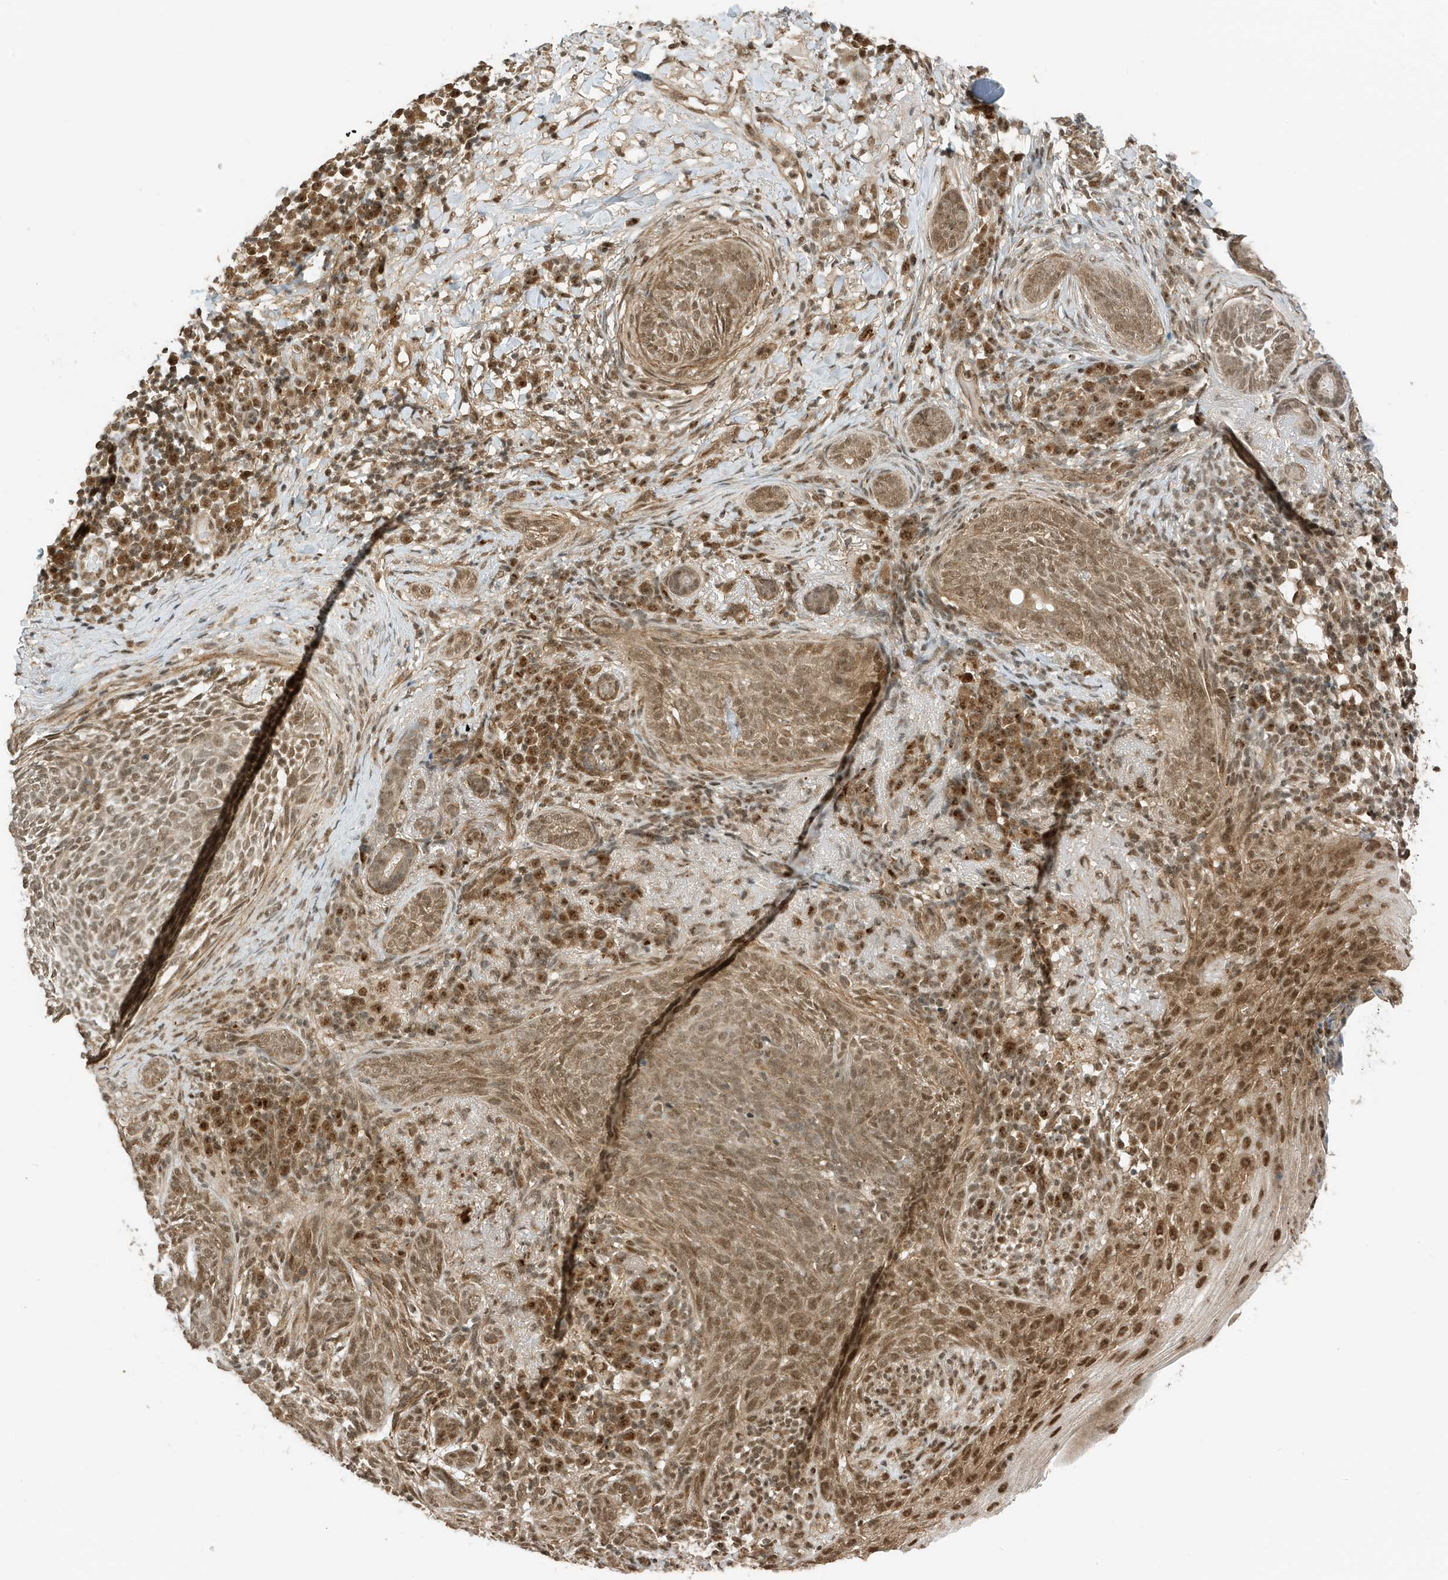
{"staining": {"intensity": "weak", "quantity": ">75%", "location": "cytoplasmic/membranous,nuclear"}, "tissue": "skin cancer", "cell_type": "Tumor cells", "image_type": "cancer", "snomed": [{"axis": "morphology", "description": "Basal cell carcinoma"}, {"axis": "topography", "description": "Skin"}], "caption": "Immunohistochemical staining of human basal cell carcinoma (skin) demonstrates low levels of weak cytoplasmic/membranous and nuclear expression in about >75% of tumor cells. (DAB (3,3'-diaminobenzidine) IHC, brown staining for protein, blue staining for nuclei).", "gene": "MAST3", "patient": {"sex": "male", "age": 85}}